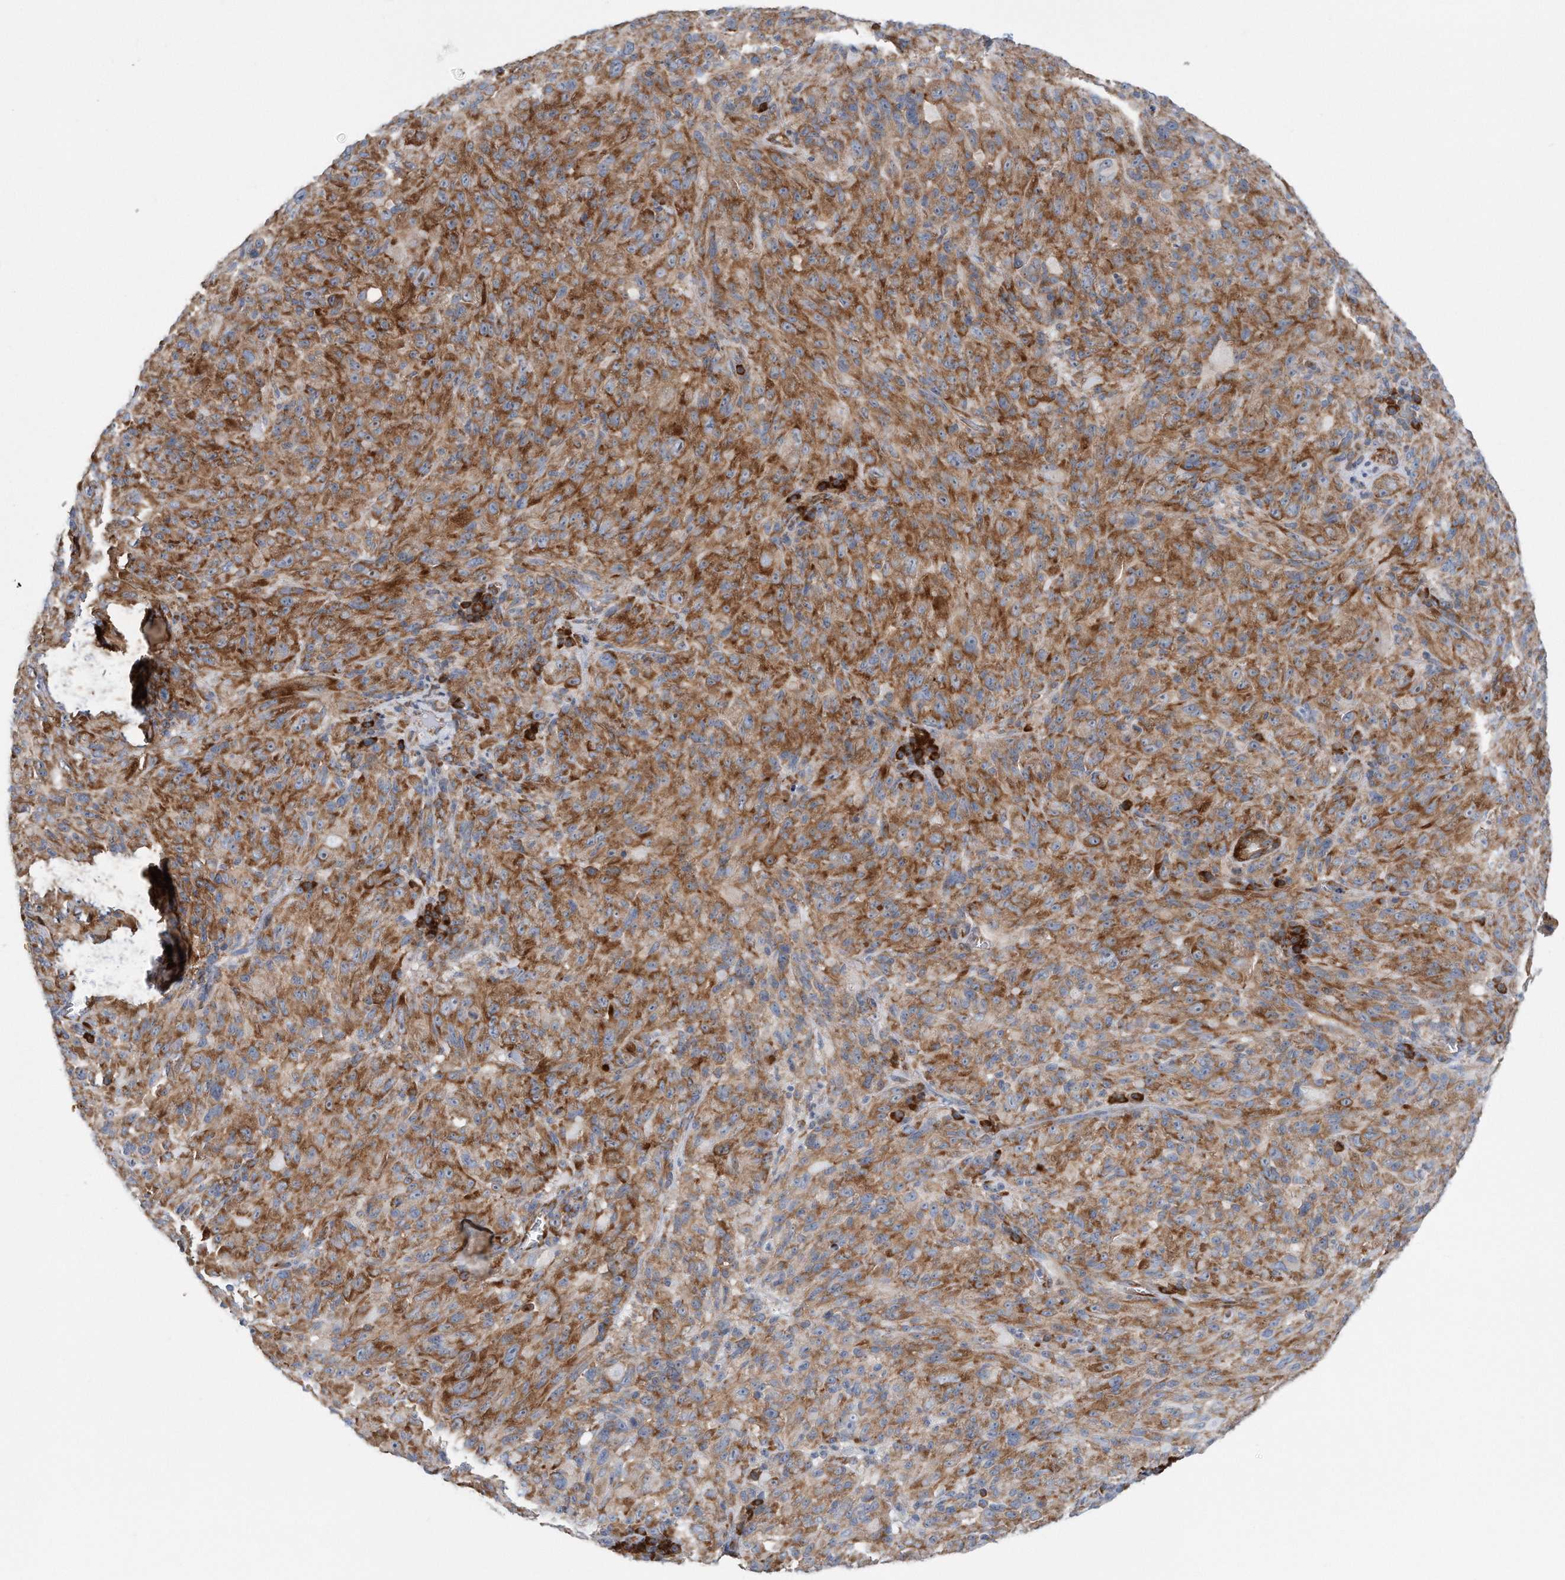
{"staining": {"intensity": "moderate", "quantity": ">75%", "location": "cytoplasmic/membranous"}, "tissue": "melanoma", "cell_type": "Tumor cells", "image_type": "cancer", "snomed": [{"axis": "morphology", "description": "Malignant melanoma, NOS"}, {"axis": "topography", "description": "Skin of head"}], "caption": "Malignant melanoma stained with DAB immunohistochemistry (IHC) shows medium levels of moderate cytoplasmic/membranous positivity in about >75% of tumor cells.", "gene": "RPL26L1", "patient": {"sex": "male", "age": 96}}